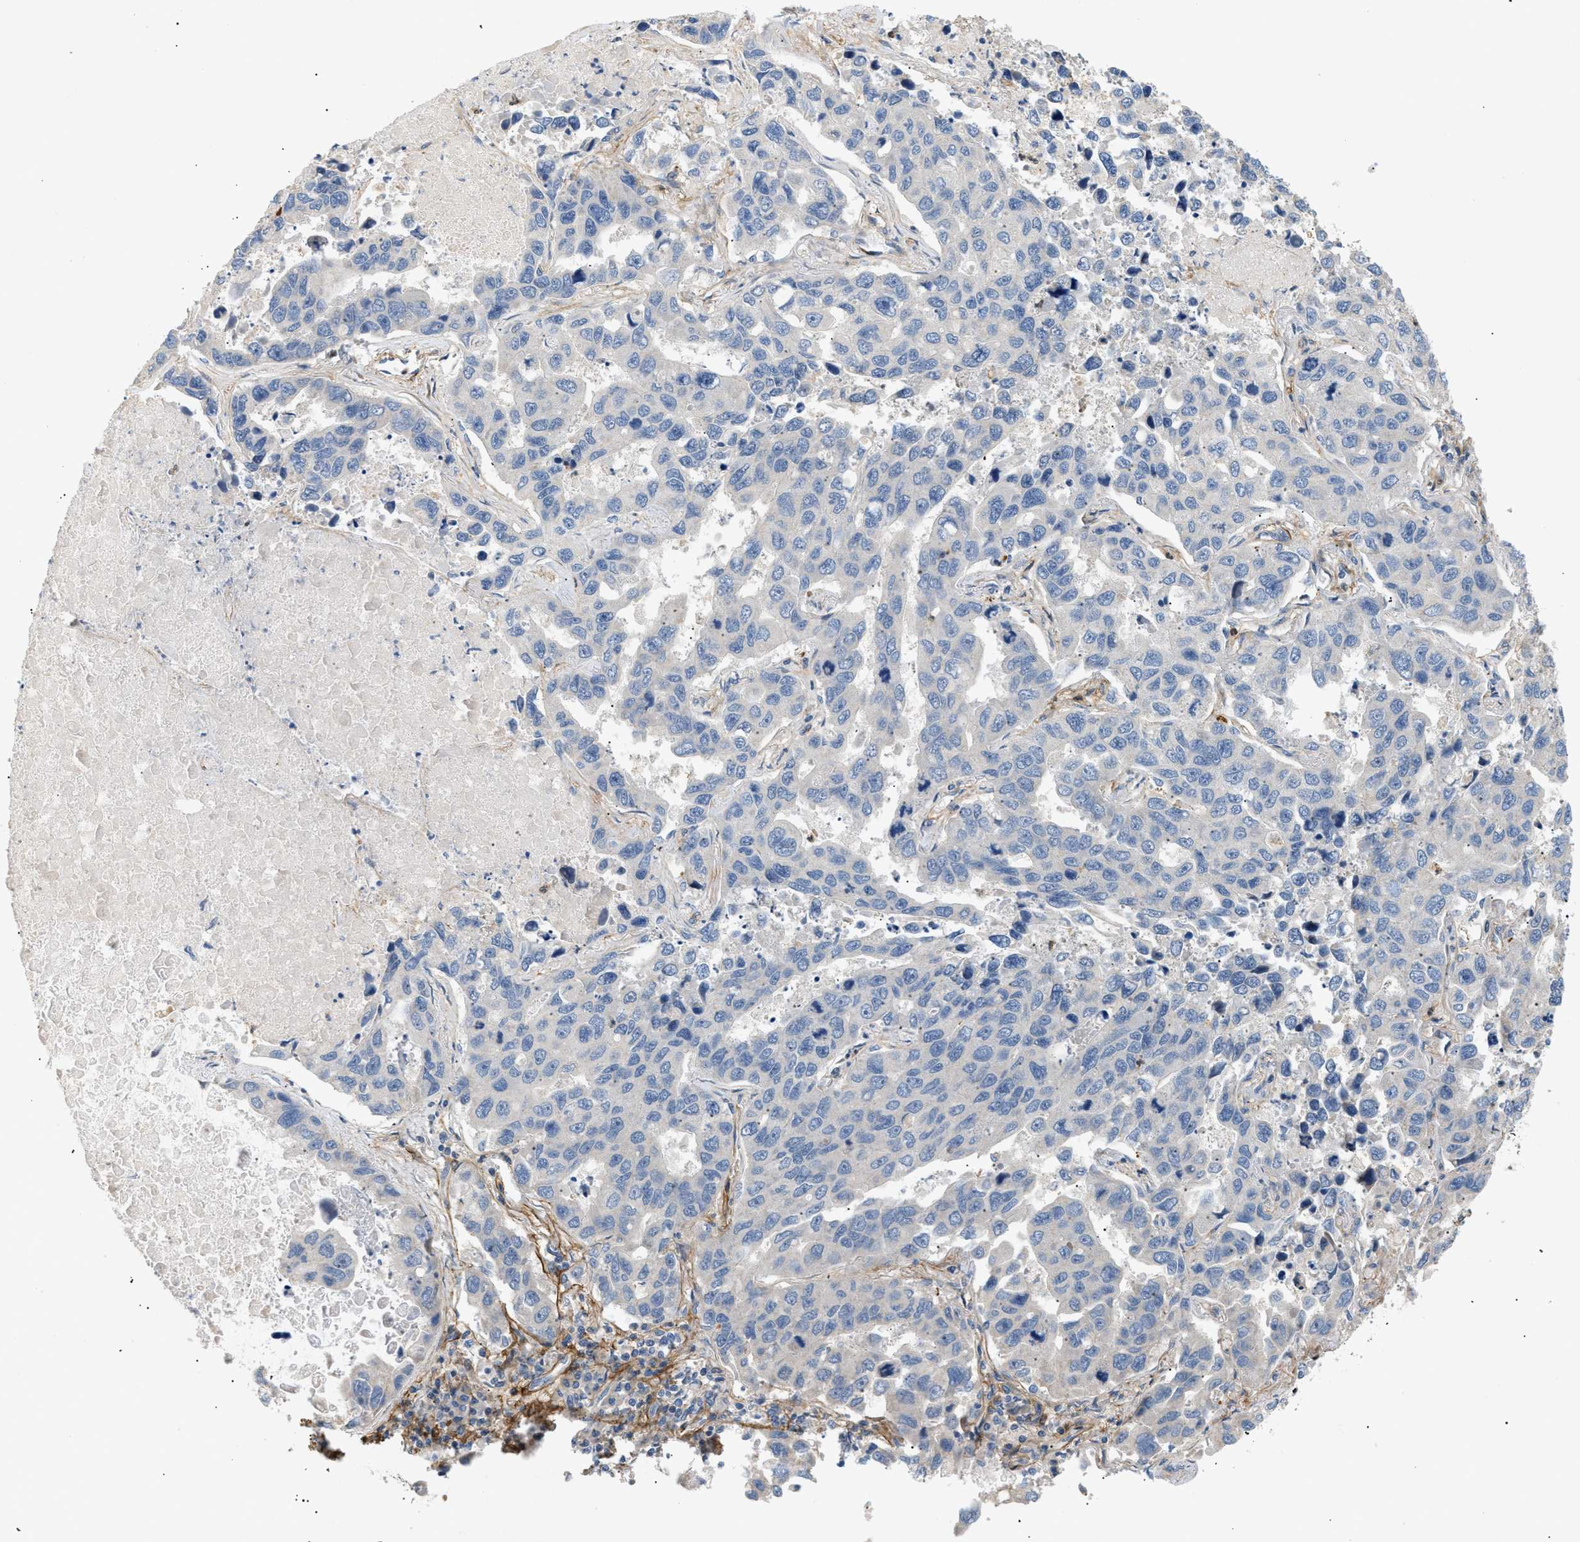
{"staining": {"intensity": "negative", "quantity": "none", "location": "none"}, "tissue": "lung cancer", "cell_type": "Tumor cells", "image_type": "cancer", "snomed": [{"axis": "morphology", "description": "Adenocarcinoma, NOS"}, {"axis": "topography", "description": "Lung"}], "caption": "Tumor cells show no significant staining in adenocarcinoma (lung).", "gene": "FARS2", "patient": {"sex": "male", "age": 64}}